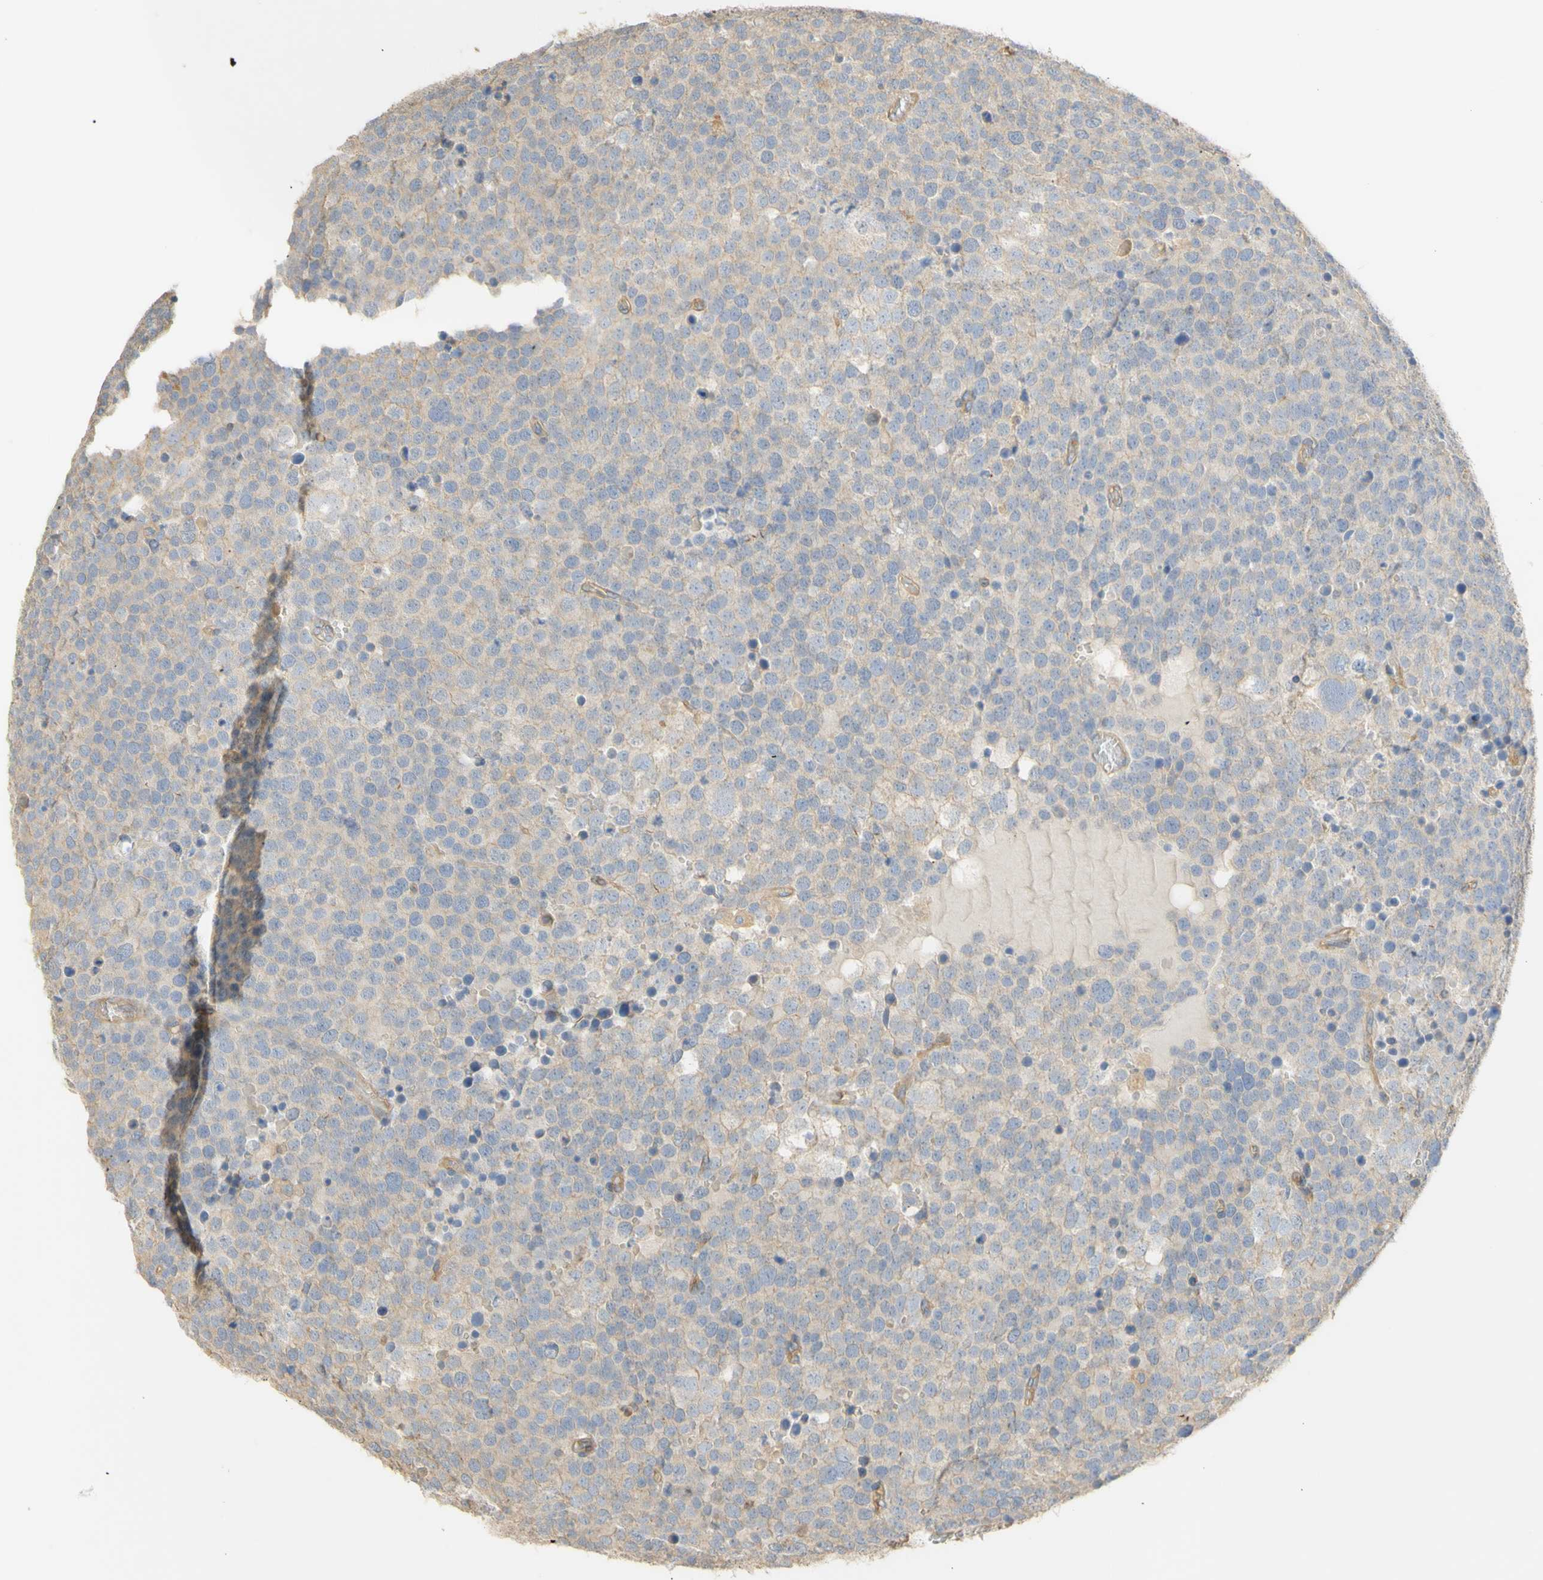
{"staining": {"intensity": "negative", "quantity": "none", "location": "none"}, "tissue": "testis cancer", "cell_type": "Tumor cells", "image_type": "cancer", "snomed": [{"axis": "morphology", "description": "Seminoma, NOS"}, {"axis": "topography", "description": "Testis"}], "caption": "Immunohistochemistry of seminoma (testis) demonstrates no expression in tumor cells.", "gene": "KCNE4", "patient": {"sex": "male", "age": 71}}